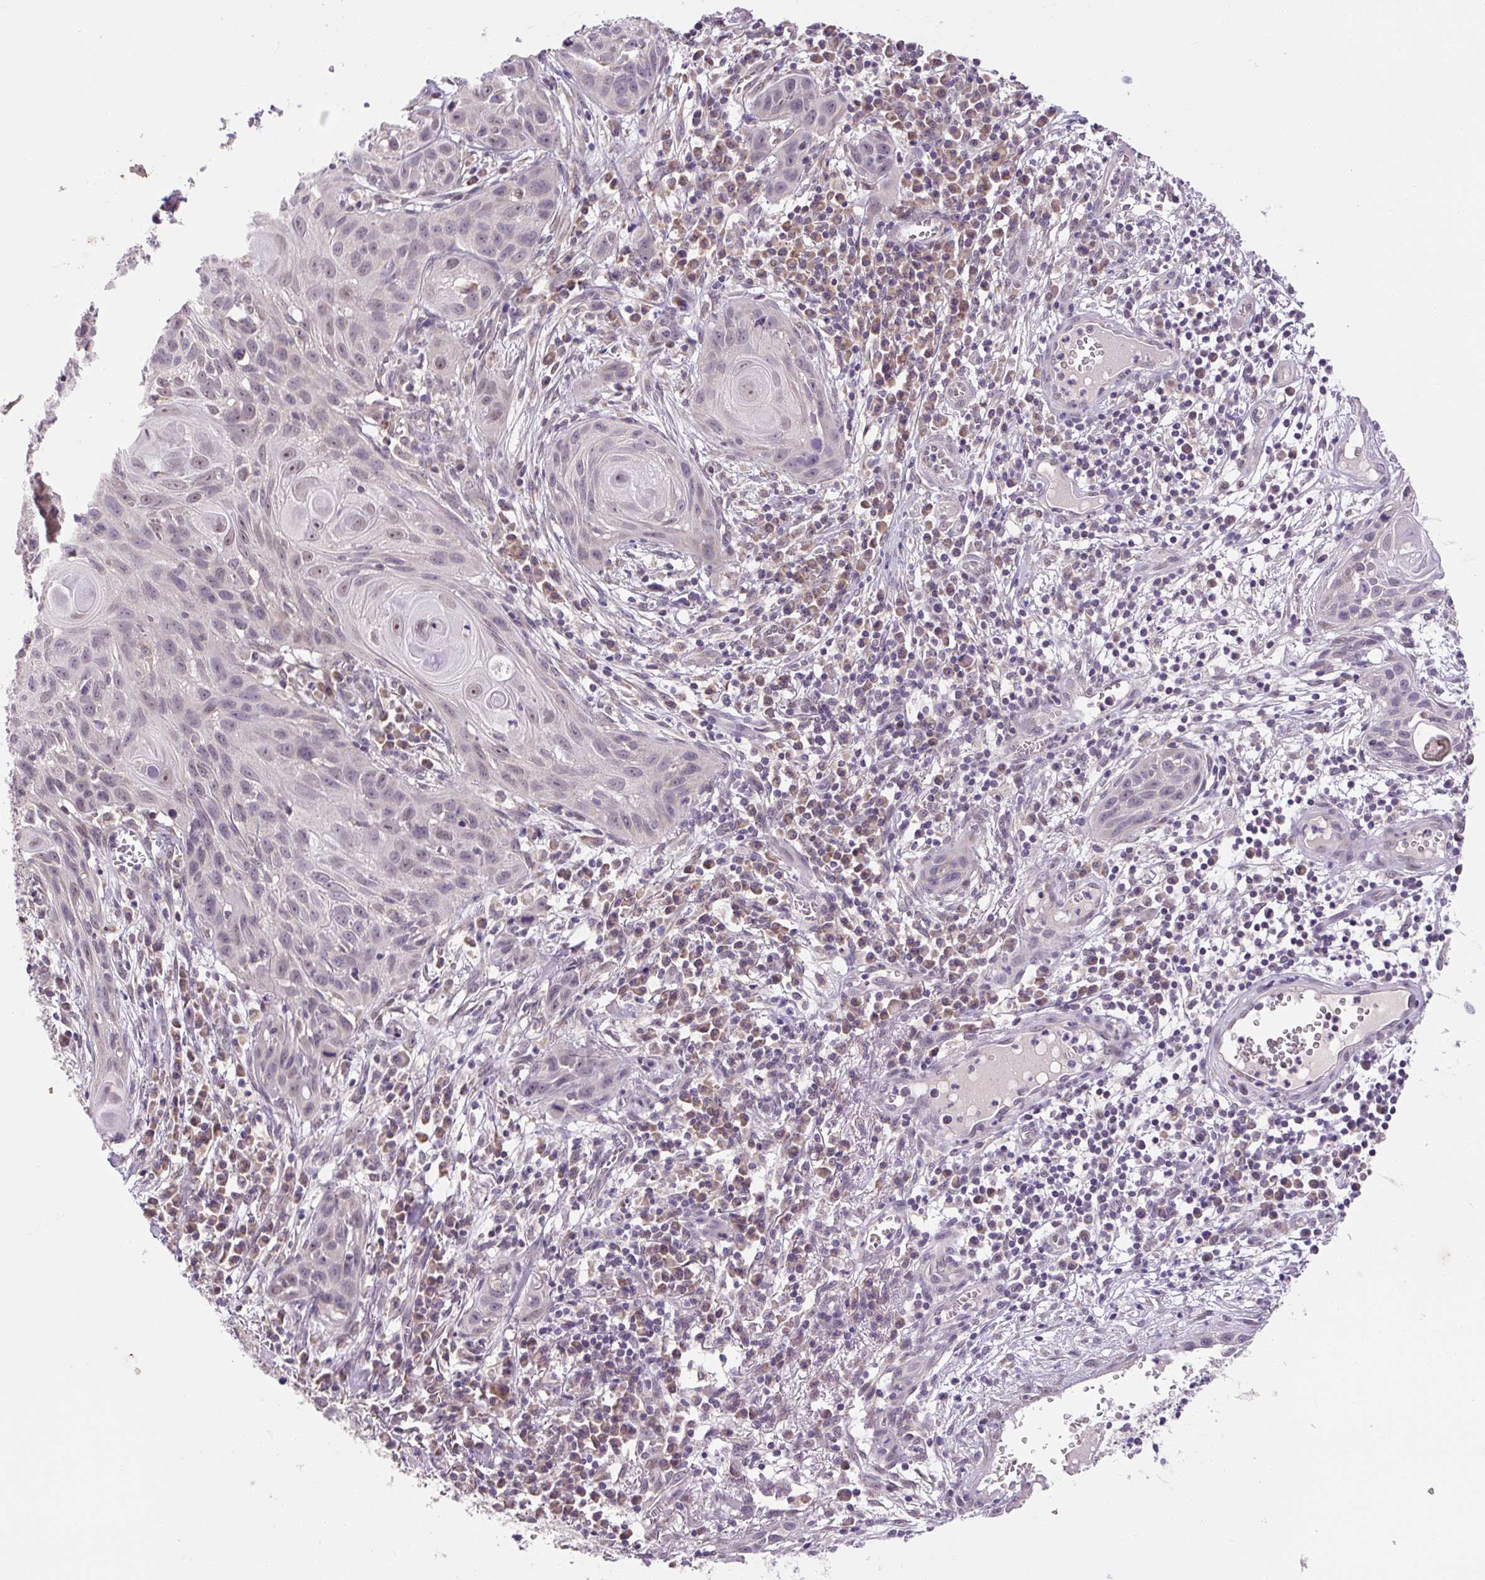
{"staining": {"intensity": "weak", "quantity": "<25%", "location": "nuclear"}, "tissue": "skin cancer", "cell_type": "Tumor cells", "image_type": "cancer", "snomed": [{"axis": "morphology", "description": "Squamous cell carcinoma, NOS"}, {"axis": "topography", "description": "Skin"}, {"axis": "topography", "description": "Vulva"}], "caption": "The photomicrograph displays no staining of tumor cells in skin cancer.", "gene": "MFSD9", "patient": {"sex": "female", "age": 83}}